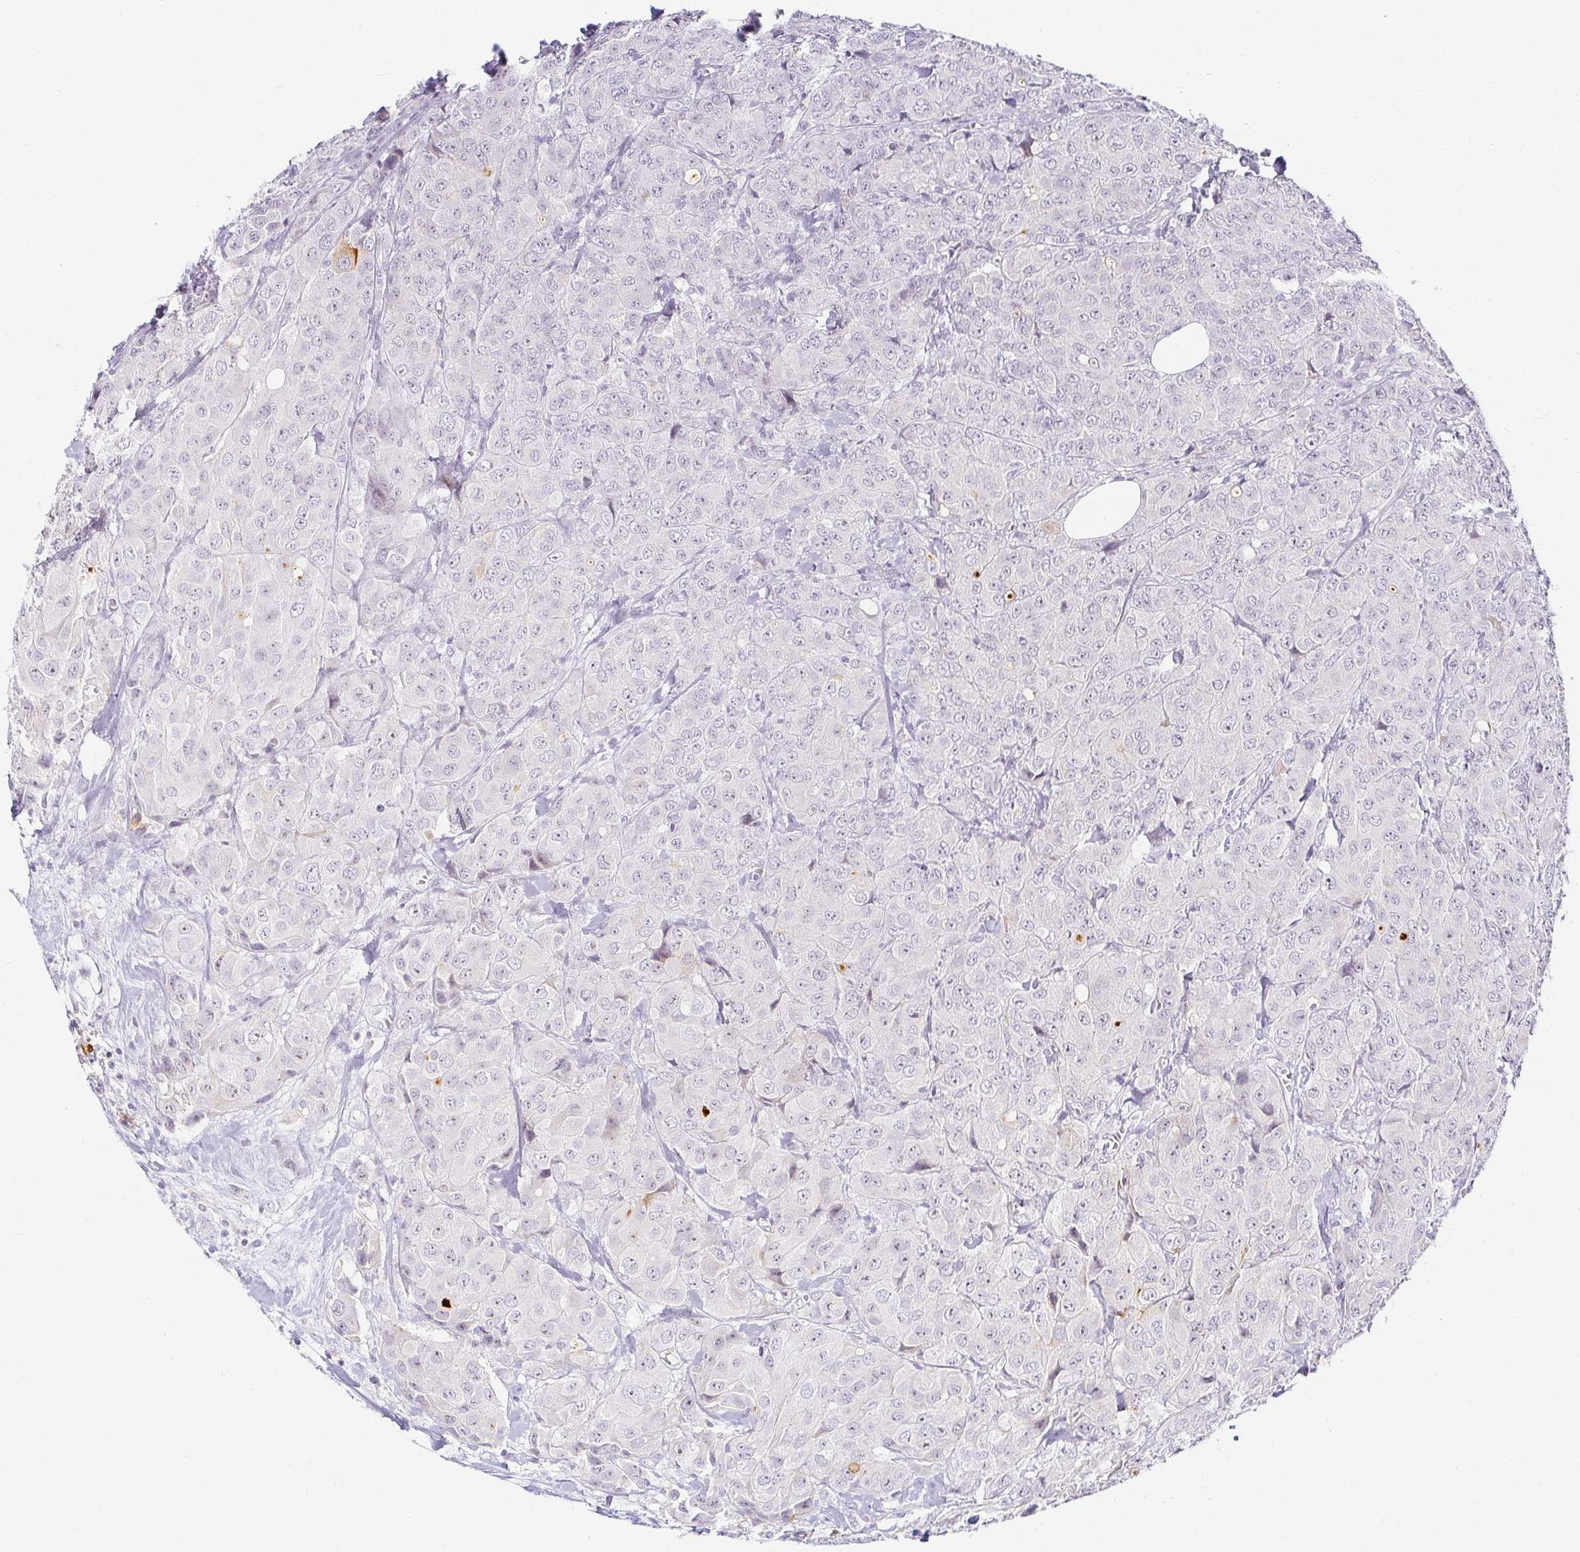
{"staining": {"intensity": "negative", "quantity": "none", "location": "none"}, "tissue": "breast cancer", "cell_type": "Tumor cells", "image_type": "cancer", "snomed": [{"axis": "morphology", "description": "Duct carcinoma"}, {"axis": "topography", "description": "Breast"}], "caption": "Immunohistochemistry (IHC) histopathology image of neoplastic tissue: human breast cancer stained with DAB (3,3'-diaminobenzidine) shows no significant protein expression in tumor cells.", "gene": "ACAN", "patient": {"sex": "female", "age": 43}}